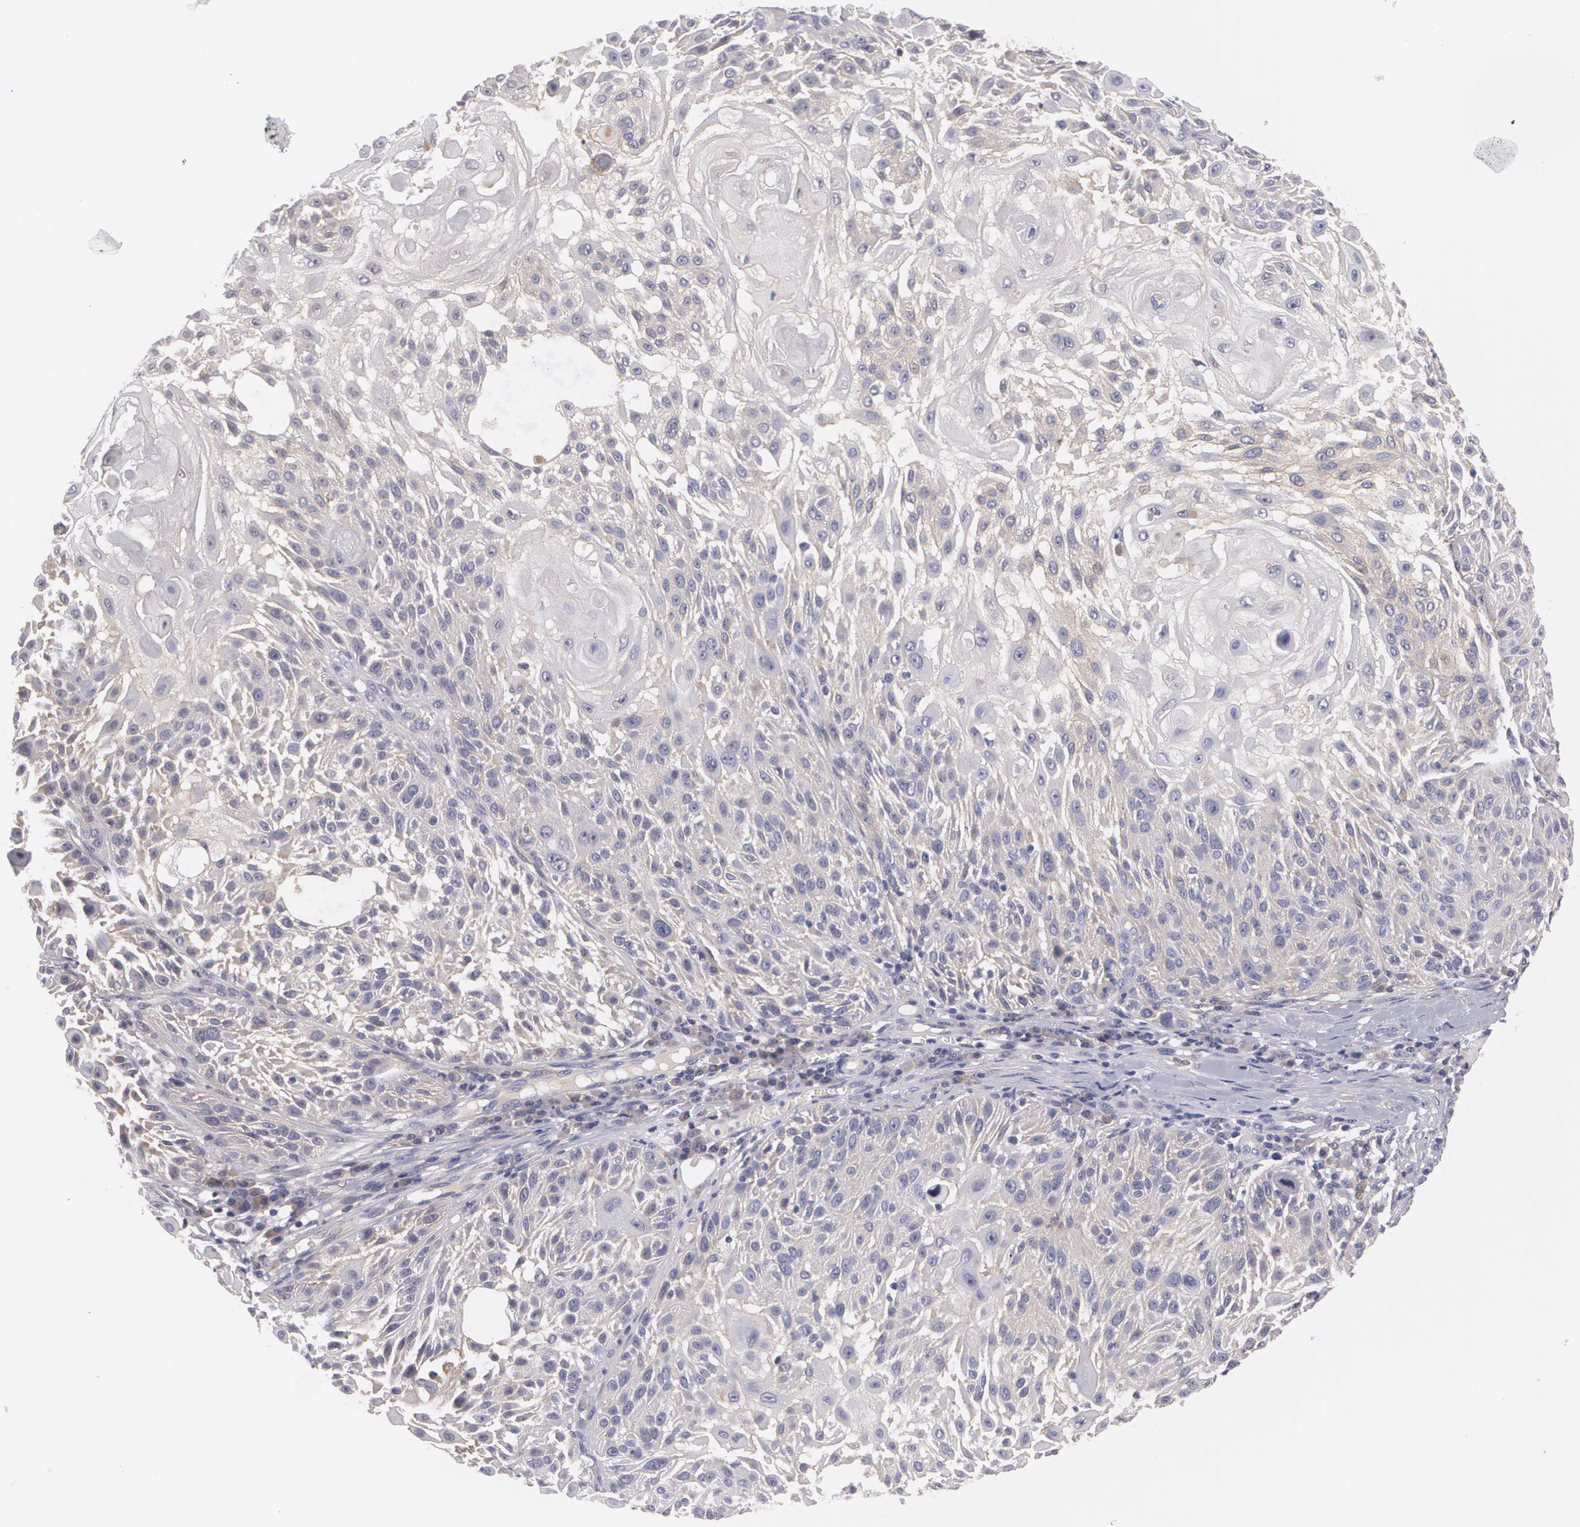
{"staining": {"intensity": "weak", "quantity": "<25%", "location": "cytoplasmic/membranous"}, "tissue": "skin cancer", "cell_type": "Tumor cells", "image_type": "cancer", "snomed": [{"axis": "morphology", "description": "Squamous cell carcinoma, NOS"}, {"axis": "topography", "description": "Skin"}], "caption": "Immunohistochemistry of human skin cancer displays no staining in tumor cells.", "gene": "CASK", "patient": {"sex": "female", "age": 89}}